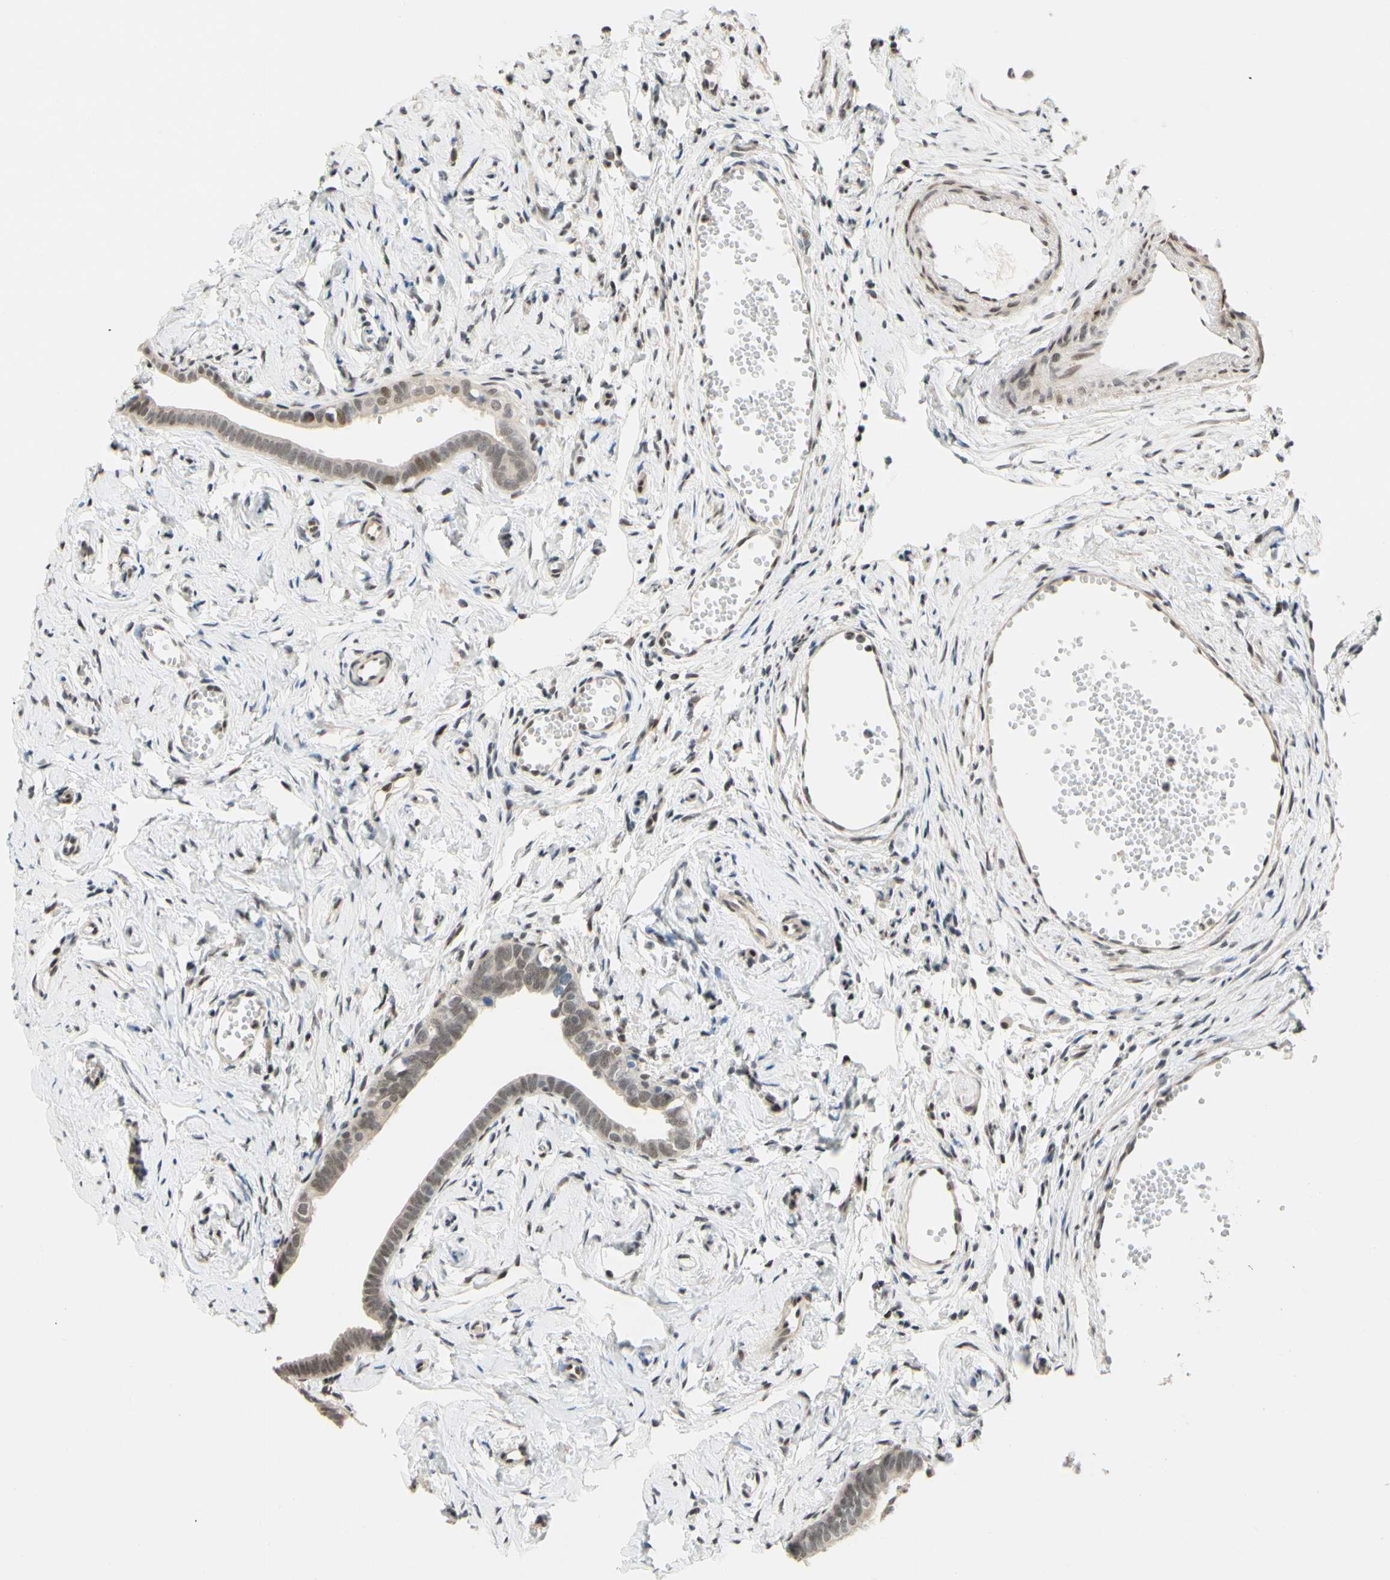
{"staining": {"intensity": "weak", "quantity": "25%-75%", "location": "nuclear"}, "tissue": "fallopian tube", "cell_type": "Glandular cells", "image_type": "normal", "snomed": [{"axis": "morphology", "description": "Normal tissue, NOS"}, {"axis": "topography", "description": "Fallopian tube"}], "caption": "This histopathology image shows immunohistochemistry staining of benign fallopian tube, with low weak nuclear positivity in about 25%-75% of glandular cells.", "gene": "TAF4", "patient": {"sex": "female", "age": 71}}